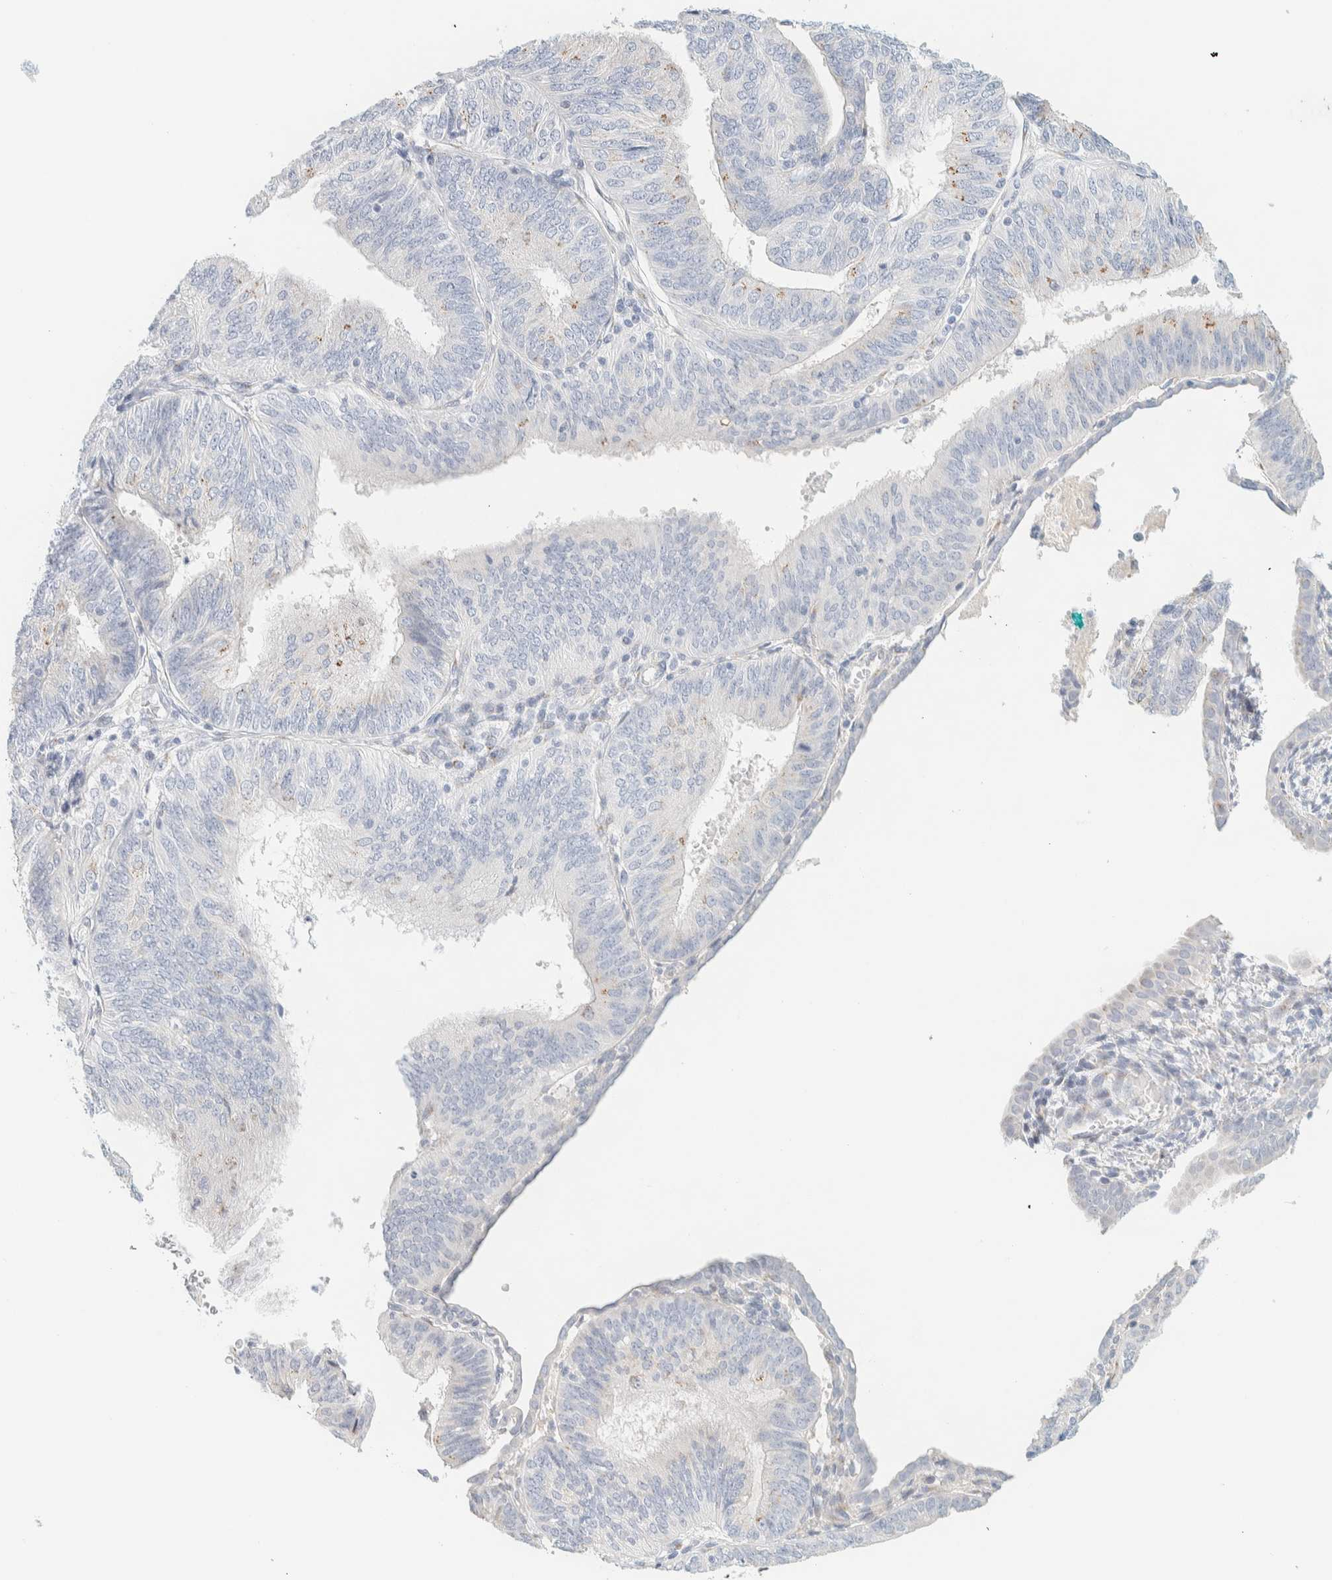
{"staining": {"intensity": "moderate", "quantity": "<25%", "location": "cytoplasmic/membranous"}, "tissue": "endometrial cancer", "cell_type": "Tumor cells", "image_type": "cancer", "snomed": [{"axis": "morphology", "description": "Adenocarcinoma, NOS"}, {"axis": "topography", "description": "Endometrium"}], "caption": "The micrograph reveals a brown stain indicating the presence of a protein in the cytoplasmic/membranous of tumor cells in endometrial adenocarcinoma.", "gene": "SPNS3", "patient": {"sex": "female", "age": 58}}